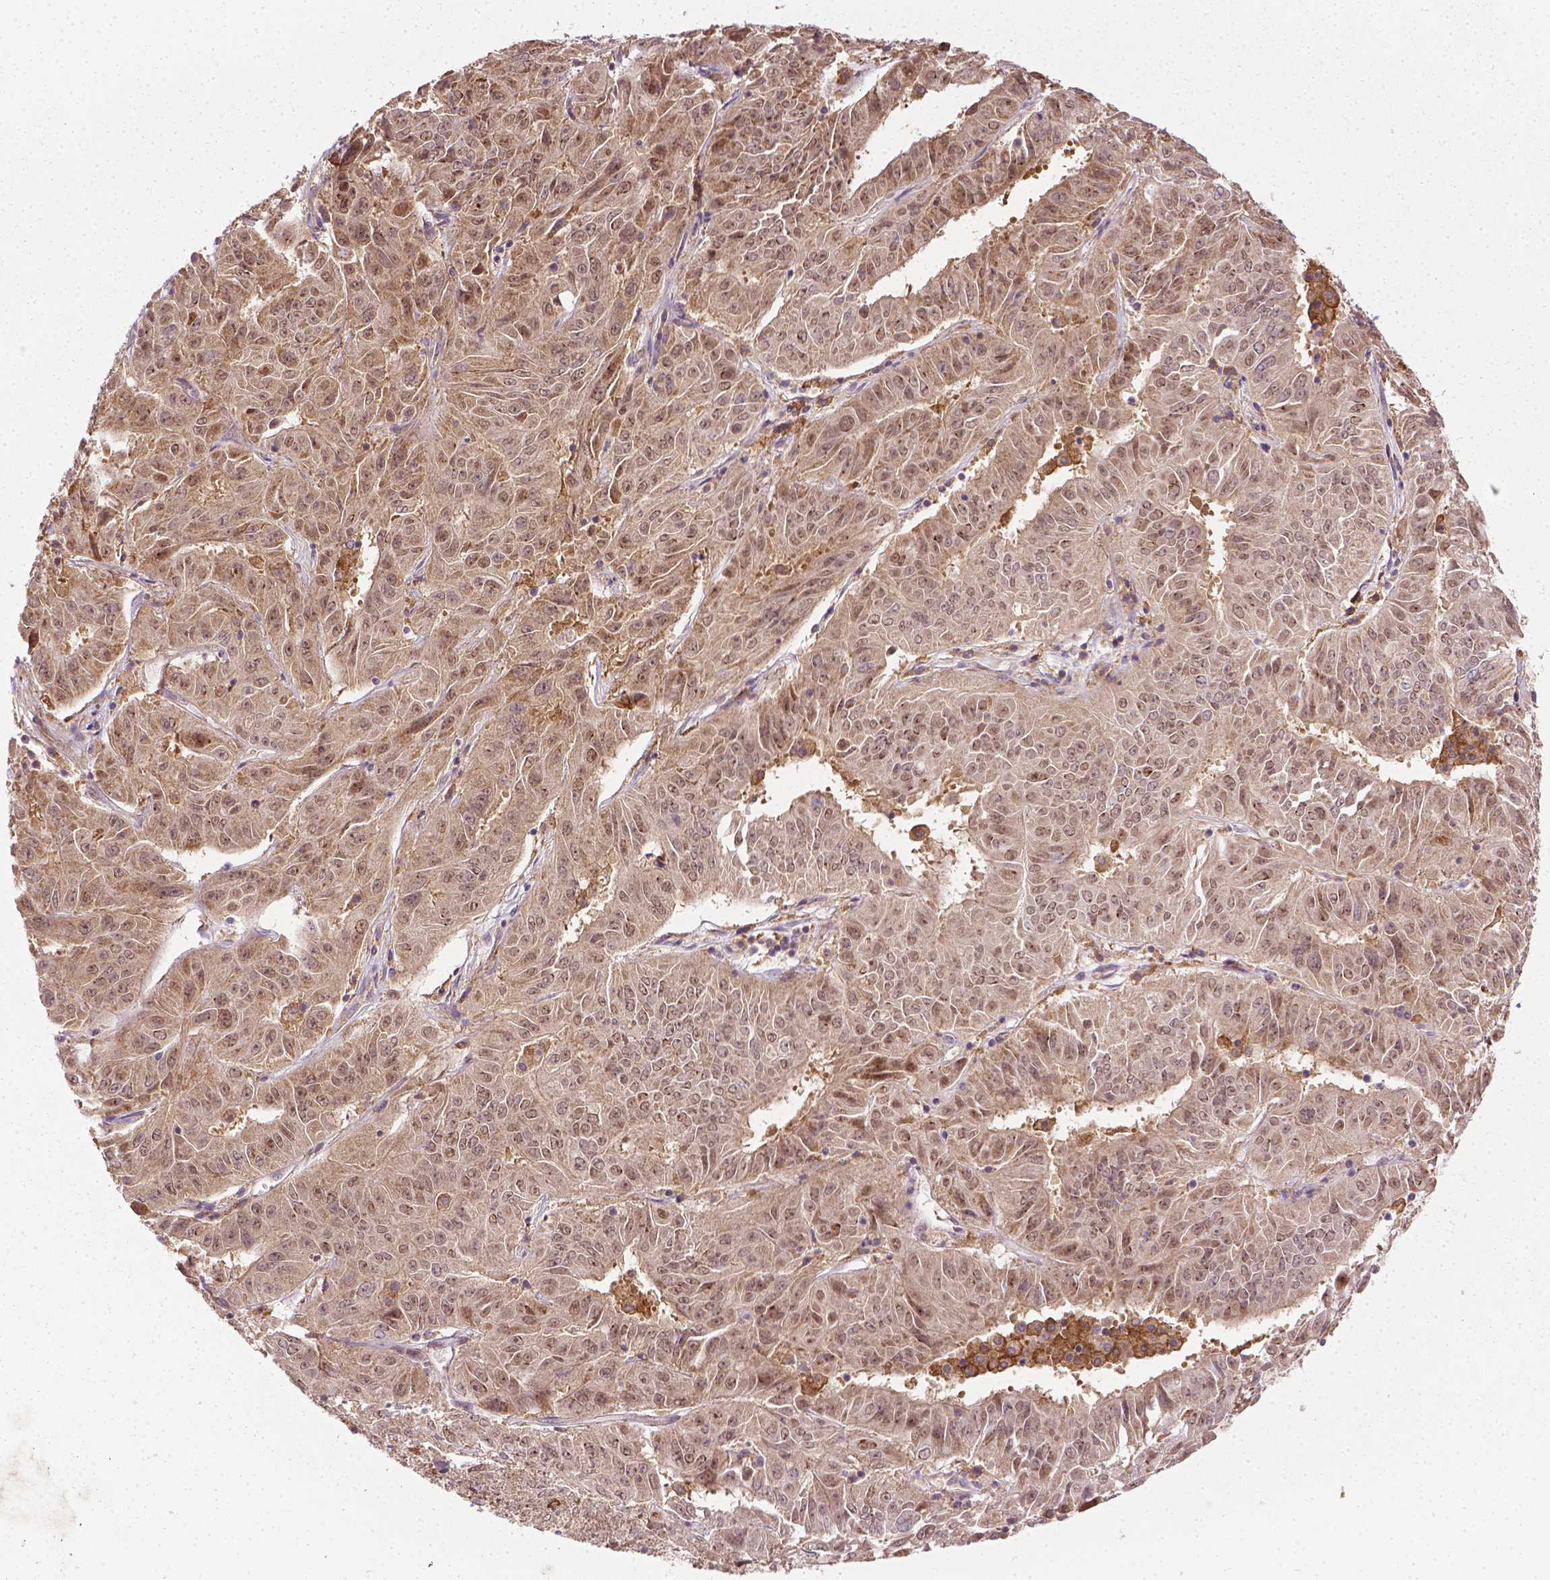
{"staining": {"intensity": "moderate", "quantity": ">75%", "location": "cytoplasmic/membranous,nuclear"}, "tissue": "pancreatic cancer", "cell_type": "Tumor cells", "image_type": "cancer", "snomed": [{"axis": "morphology", "description": "Adenocarcinoma, NOS"}, {"axis": "topography", "description": "Pancreas"}], "caption": "Protein staining of pancreatic adenocarcinoma tissue displays moderate cytoplasmic/membranous and nuclear staining in approximately >75% of tumor cells. (DAB IHC with brightfield microscopy, high magnification).", "gene": "PRAG1", "patient": {"sex": "male", "age": 63}}